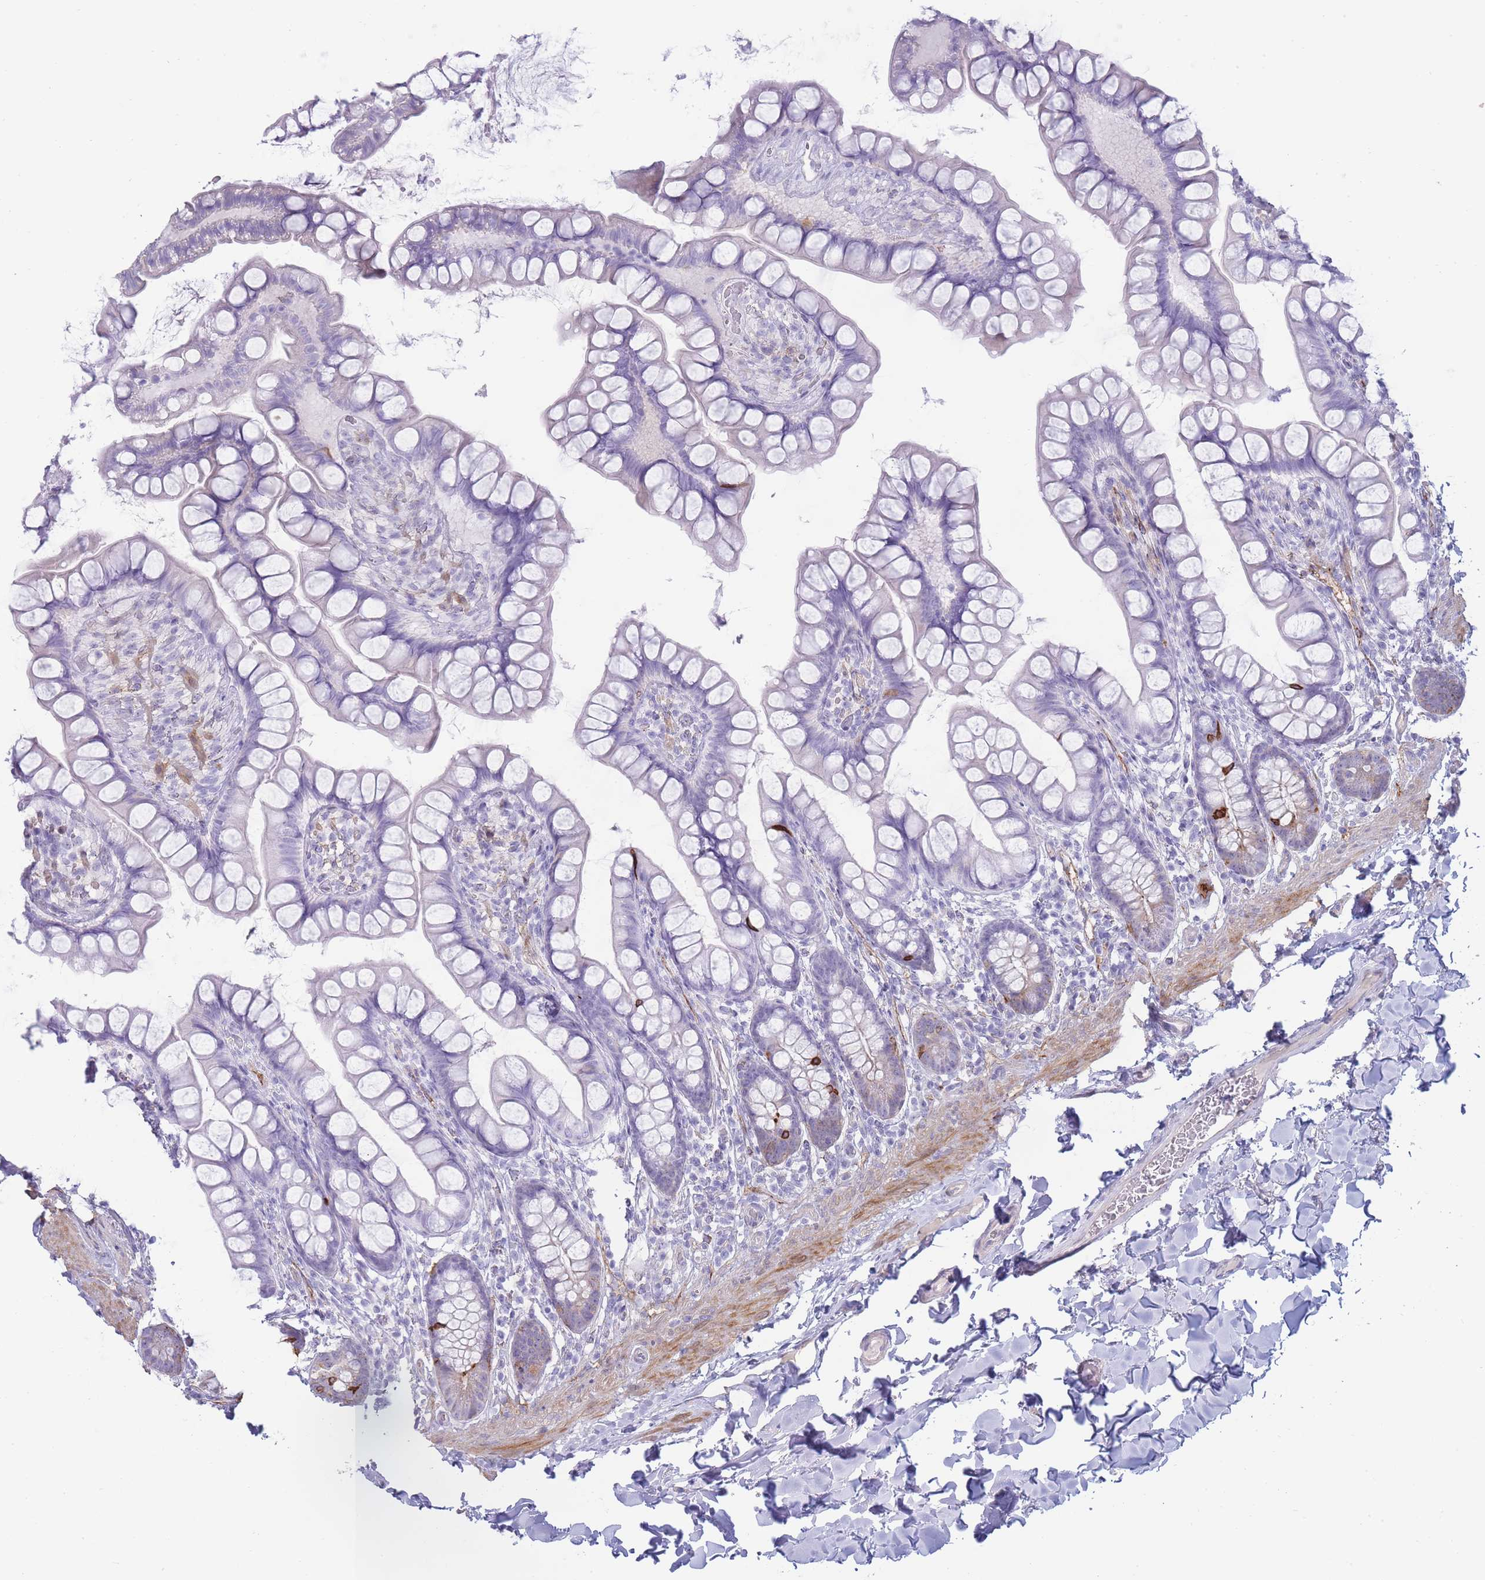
{"staining": {"intensity": "strong", "quantity": "<25%", "location": "cytoplasmic/membranous"}, "tissue": "small intestine", "cell_type": "Glandular cells", "image_type": "normal", "snomed": [{"axis": "morphology", "description": "Normal tissue, NOS"}, {"axis": "topography", "description": "Small intestine"}], "caption": "Normal small intestine shows strong cytoplasmic/membranous staining in about <25% of glandular cells.", "gene": "UTP14A", "patient": {"sex": "male", "age": 70}}